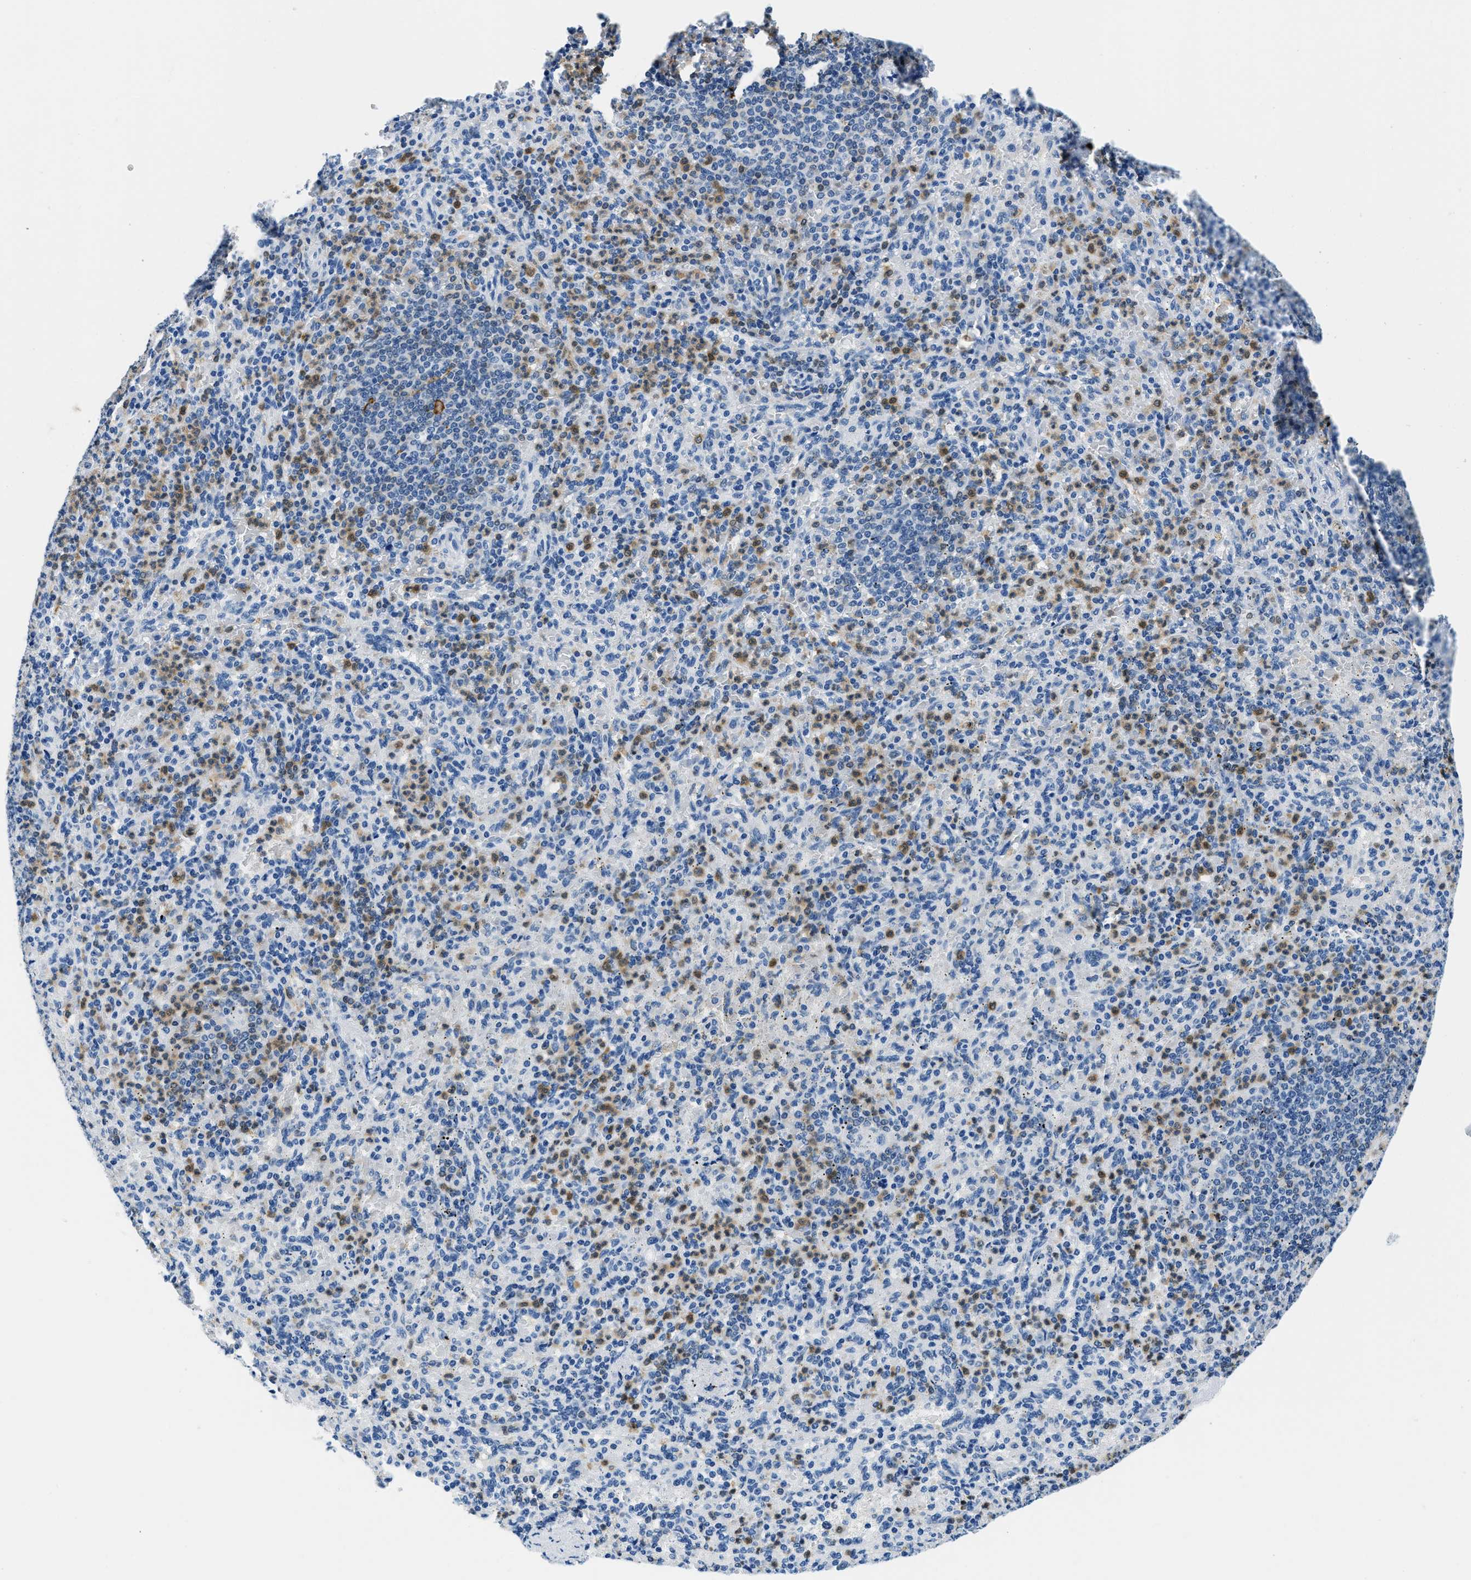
{"staining": {"intensity": "weak", "quantity": "<25%", "location": "cytoplasmic/membranous,nuclear"}, "tissue": "spleen", "cell_type": "Cells in red pulp", "image_type": "normal", "snomed": [{"axis": "morphology", "description": "Normal tissue, NOS"}, {"axis": "topography", "description": "Spleen"}], "caption": "This micrograph is of unremarkable spleen stained with immunohistochemistry to label a protein in brown with the nuclei are counter-stained blue. There is no positivity in cells in red pulp.", "gene": "CAPG", "patient": {"sex": "female", "age": 74}}